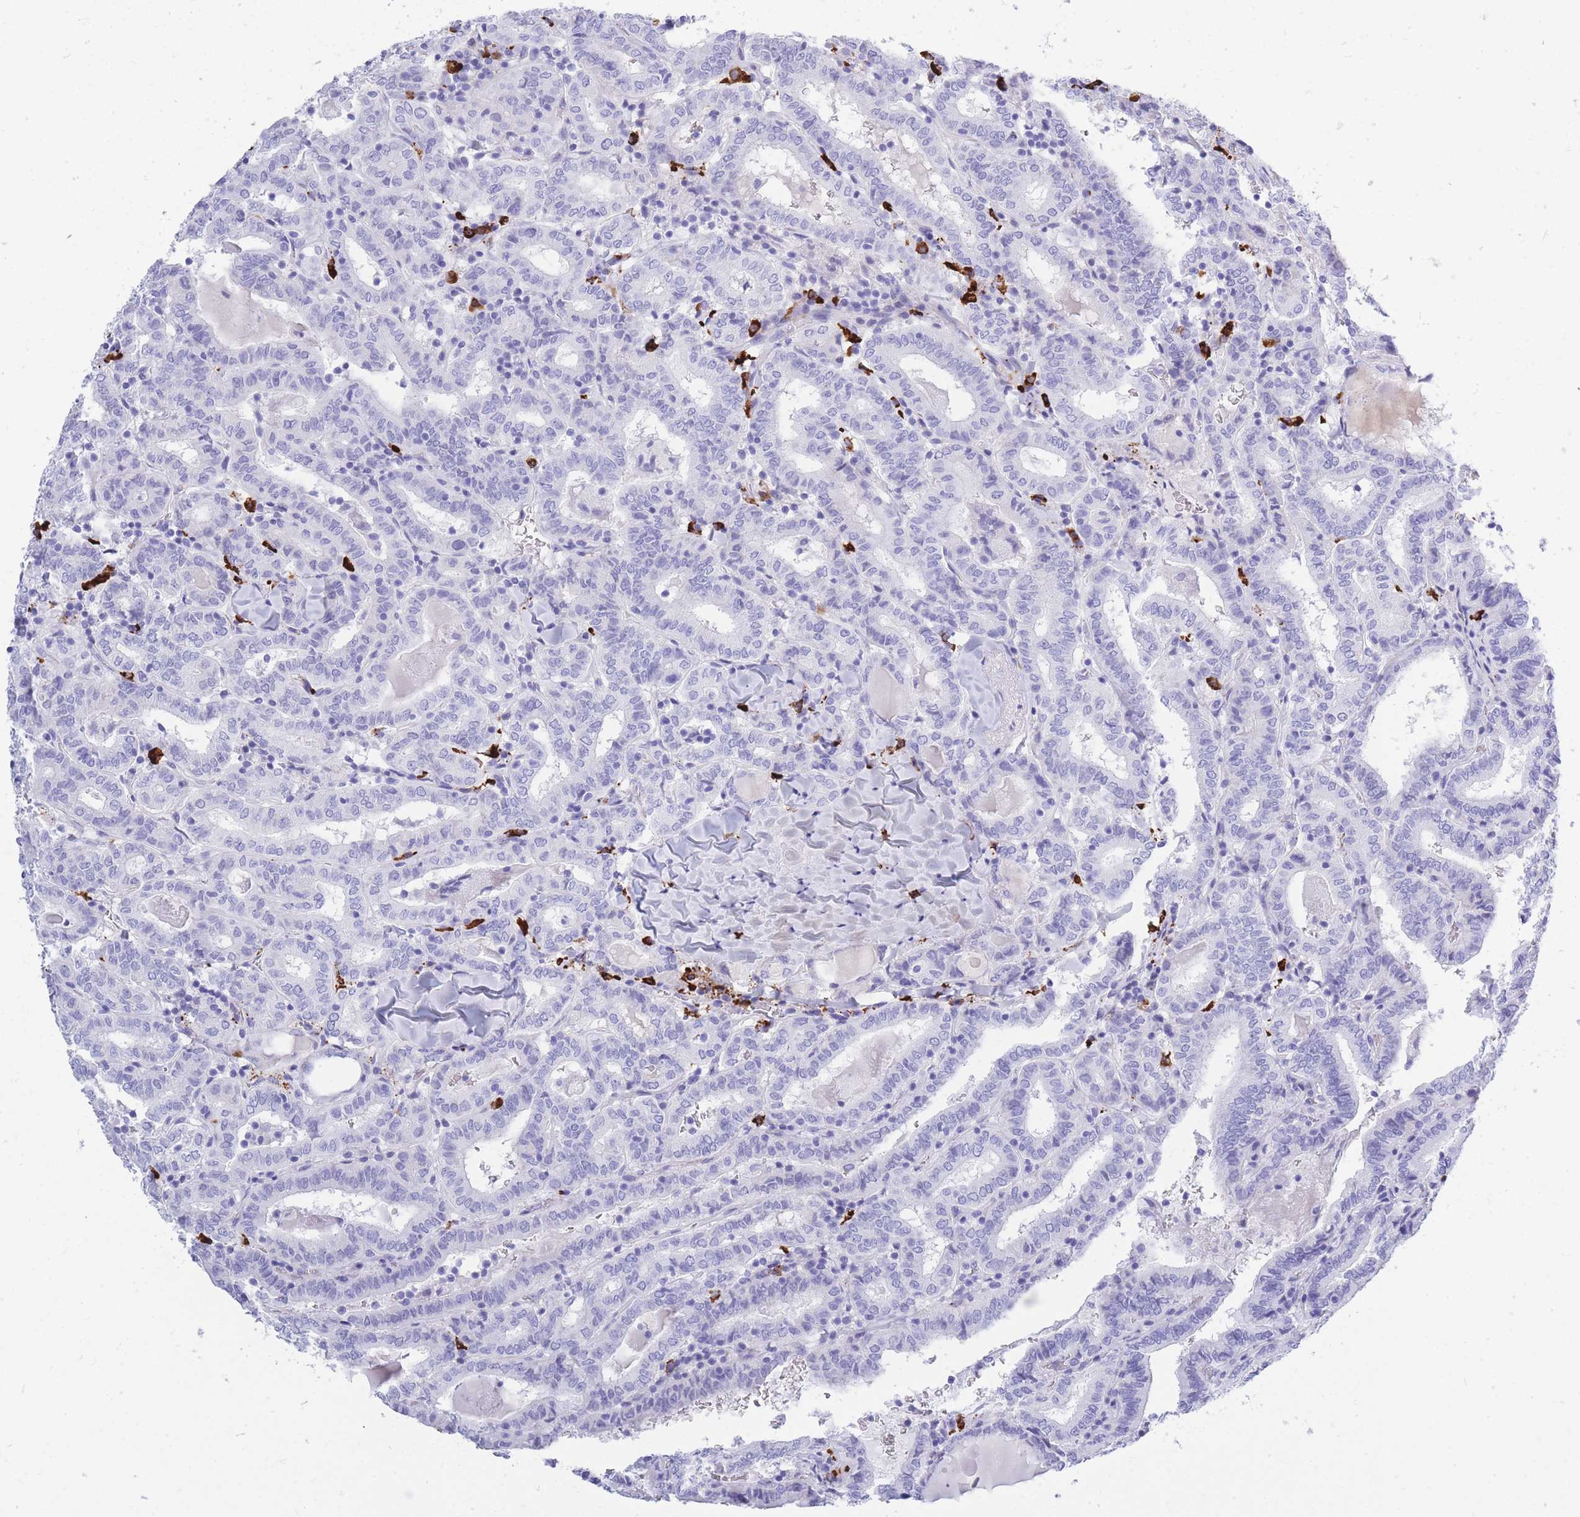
{"staining": {"intensity": "negative", "quantity": "none", "location": "none"}, "tissue": "thyroid cancer", "cell_type": "Tumor cells", "image_type": "cancer", "snomed": [{"axis": "morphology", "description": "Papillary adenocarcinoma, NOS"}, {"axis": "topography", "description": "Thyroid gland"}], "caption": "This is a micrograph of immunohistochemistry (IHC) staining of thyroid cancer (papillary adenocarcinoma), which shows no expression in tumor cells.", "gene": "ZFP62", "patient": {"sex": "female", "age": 72}}